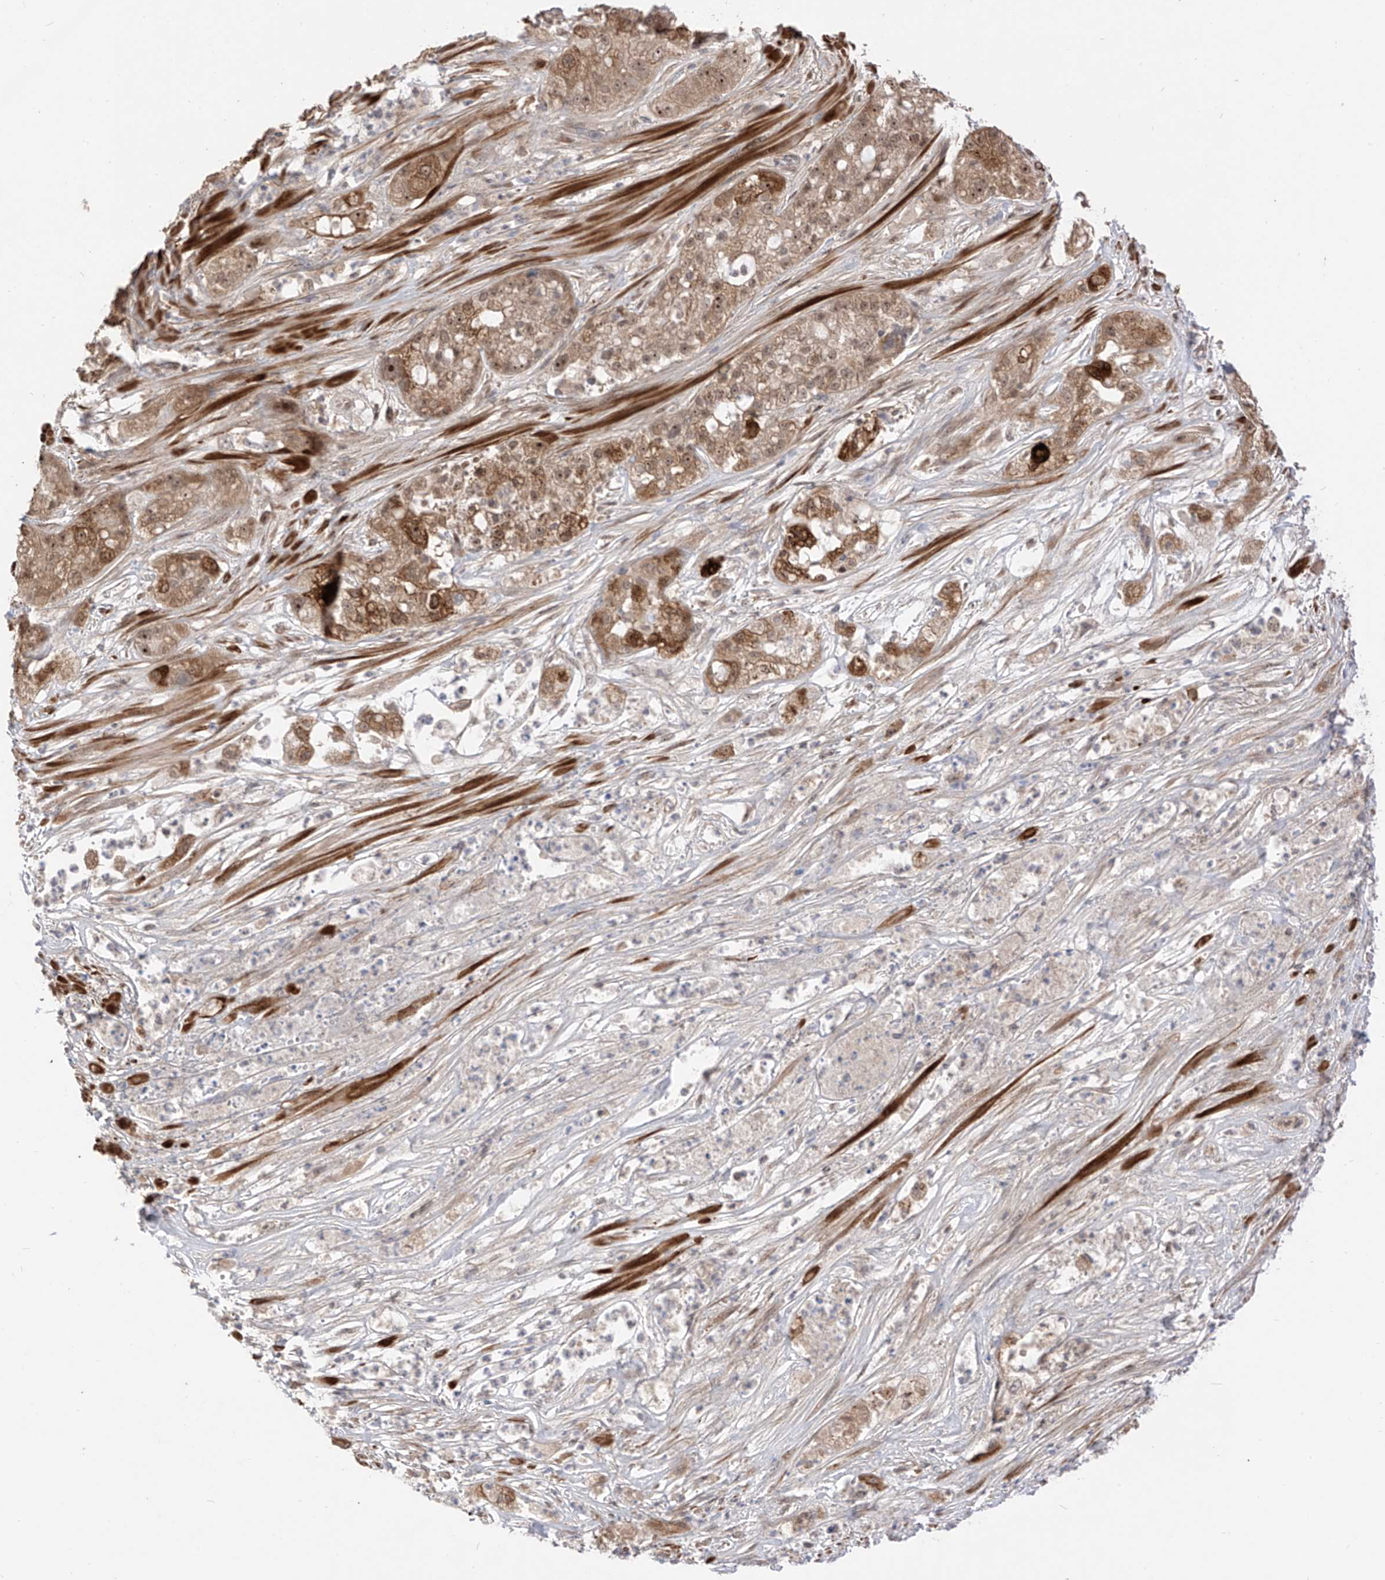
{"staining": {"intensity": "moderate", "quantity": ">75%", "location": "cytoplasmic/membranous,nuclear"}, "tissue": "pancreatic cancer", "cell_type": "Tumor cells", "image_type": "cancer", "snomed": [{"axis": "morphology", "description": "Adenocarcinoma, NOS"}, {"axis": "topography", "description": "Pancreas"}], "caption": "This photomicrograph demonstrates IHC staining of pancreatic cancer (adenocarcinoma), with medium moderate cytoplasmic/membranous and nuclear positivity in approximately >75% of tumor cells.", "gene": "LATS1", "patient": {"sex": "female", "age": 78}}